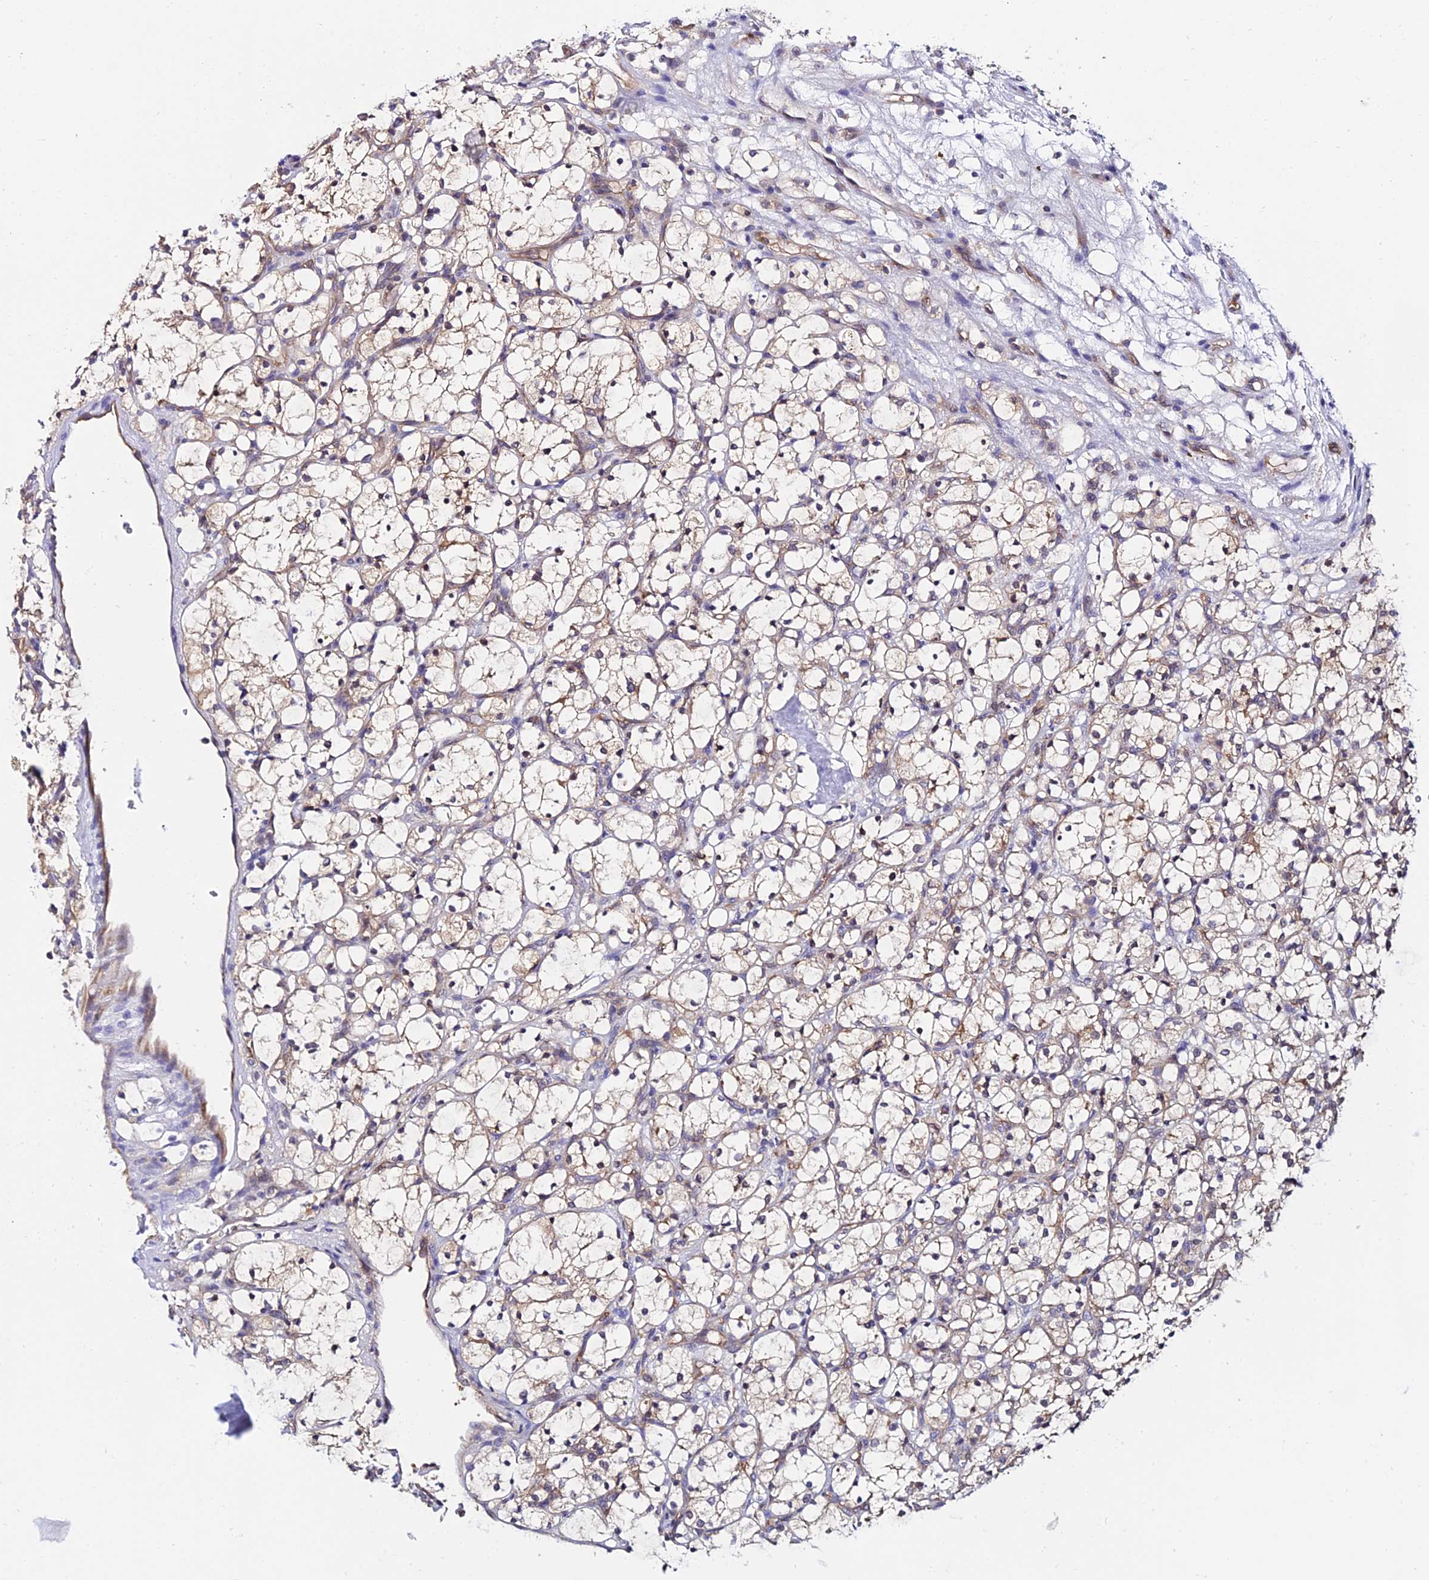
{"staining": {"intensity": "weak", "quantity": "25%-75%", "location": "cytoplasmic/membranous"}, "tissue": "renal cancer", "cell_type": "Tumor cells", "image_type": "cancer", "snomed": [{"axis": "morphology", "description": "Adenocarcinoma, NOS"}, {"axis": "topography", "description": "Kidney"}], "caption": "The photomicrograph reveals a brown stain indicating the presence of a protein in the cytoplasmic/membranous of tumor cells in renal cancer (adenocarcinoma). (DAB IHC with brightfield microscopy, high magnification).", "gene": "PPP2R2C", "patient": {"sex": "female", "age": 69}}